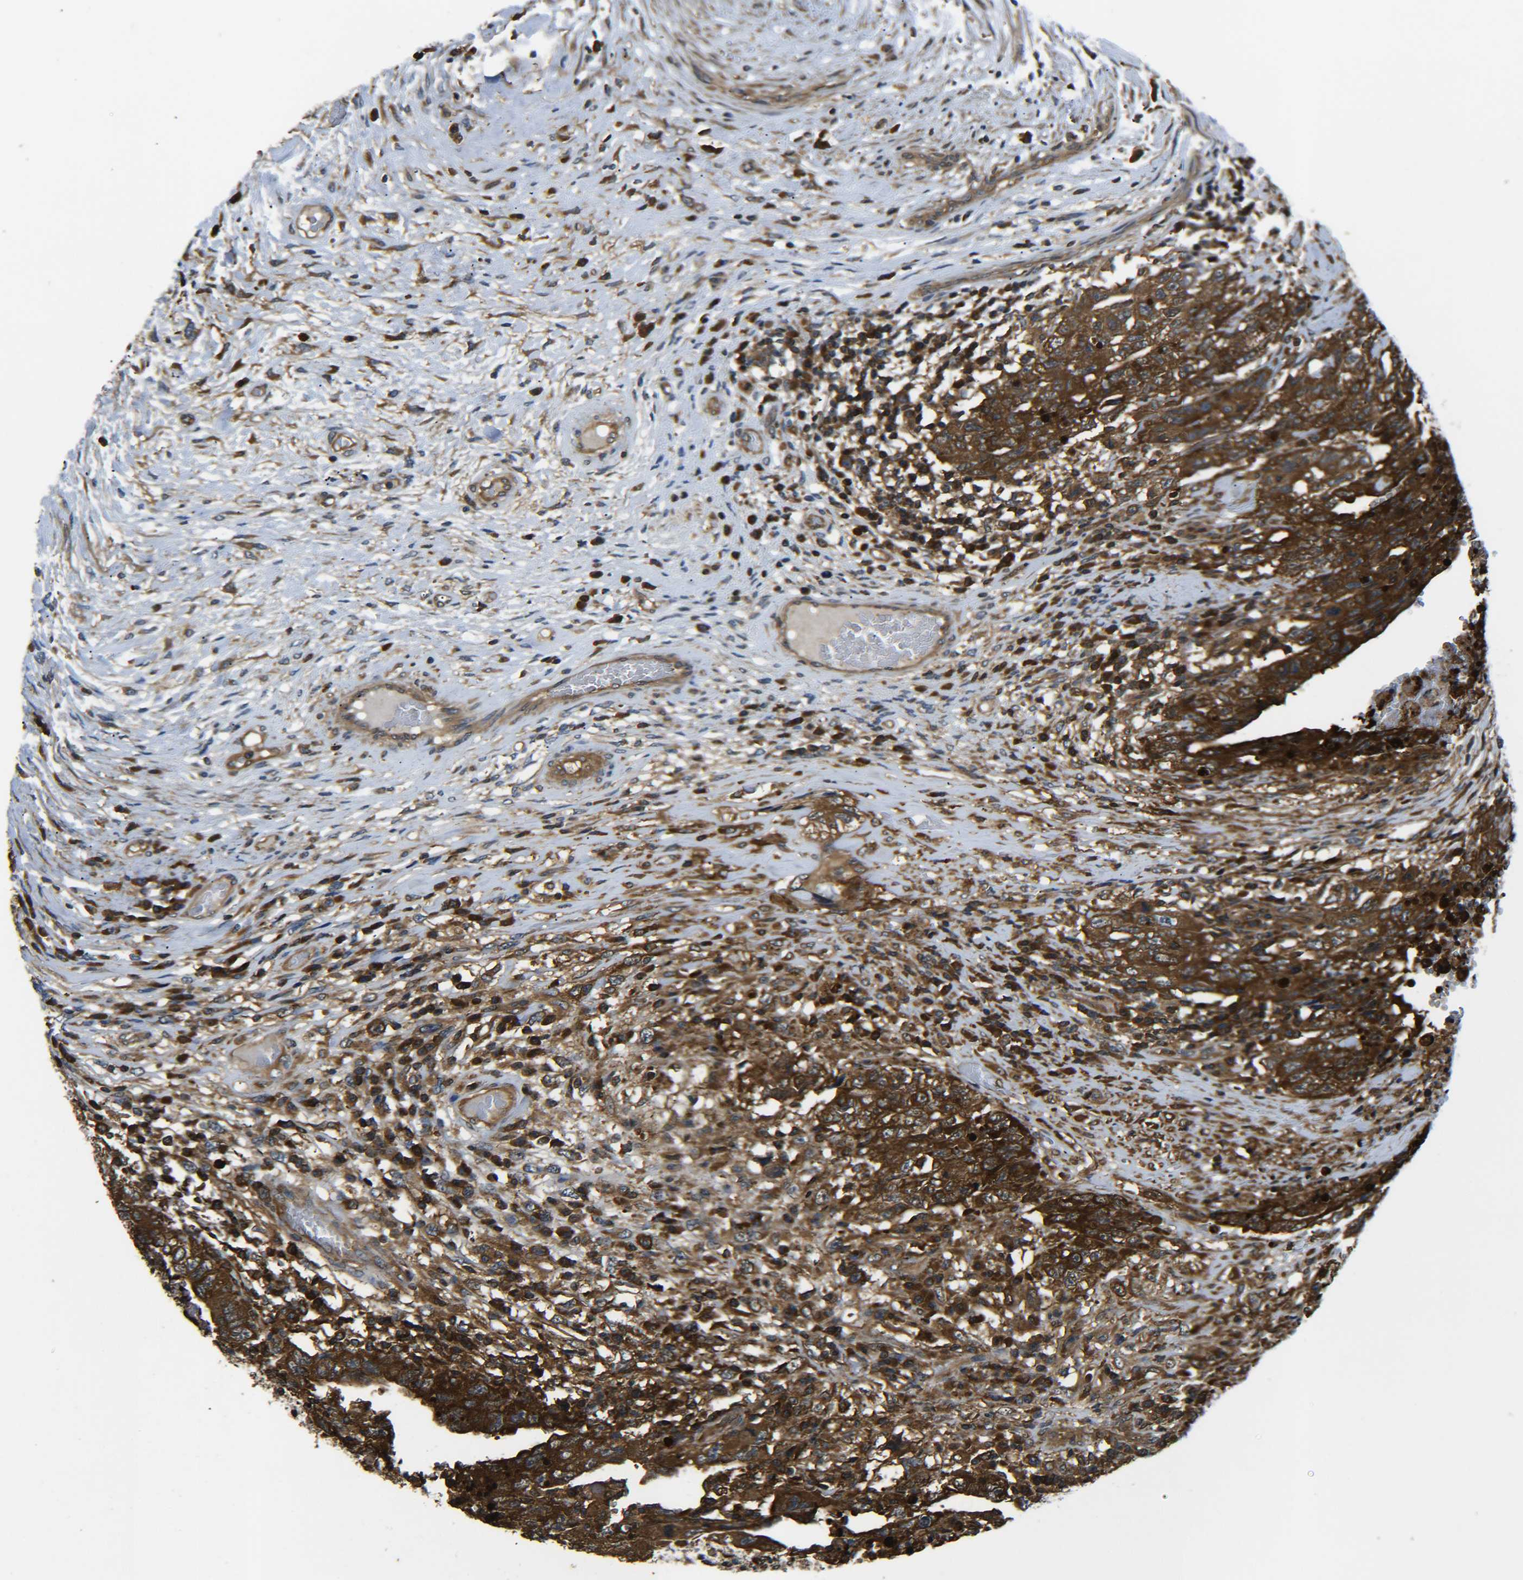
{"staining": {"intensity": "strong", "quantity": ">75%", "location": "cytoplasmic/membranous"}, "tissue": "testis cancer", "cell_type": "Tumor cells", "image_type": "cancer", "snomed": [{"axis": "morphology", "description": "Carcinoma, Embryonal, NOS"}, {"axis": "topography", "description": "Testis"}], "caption": "Protein staining of testis cancer tissue reveals strong cytoplasmic/membranous staining in about >75% of tumor cells.", "gene": "PREB", "patient": {"sex": "male", "age": 26}}